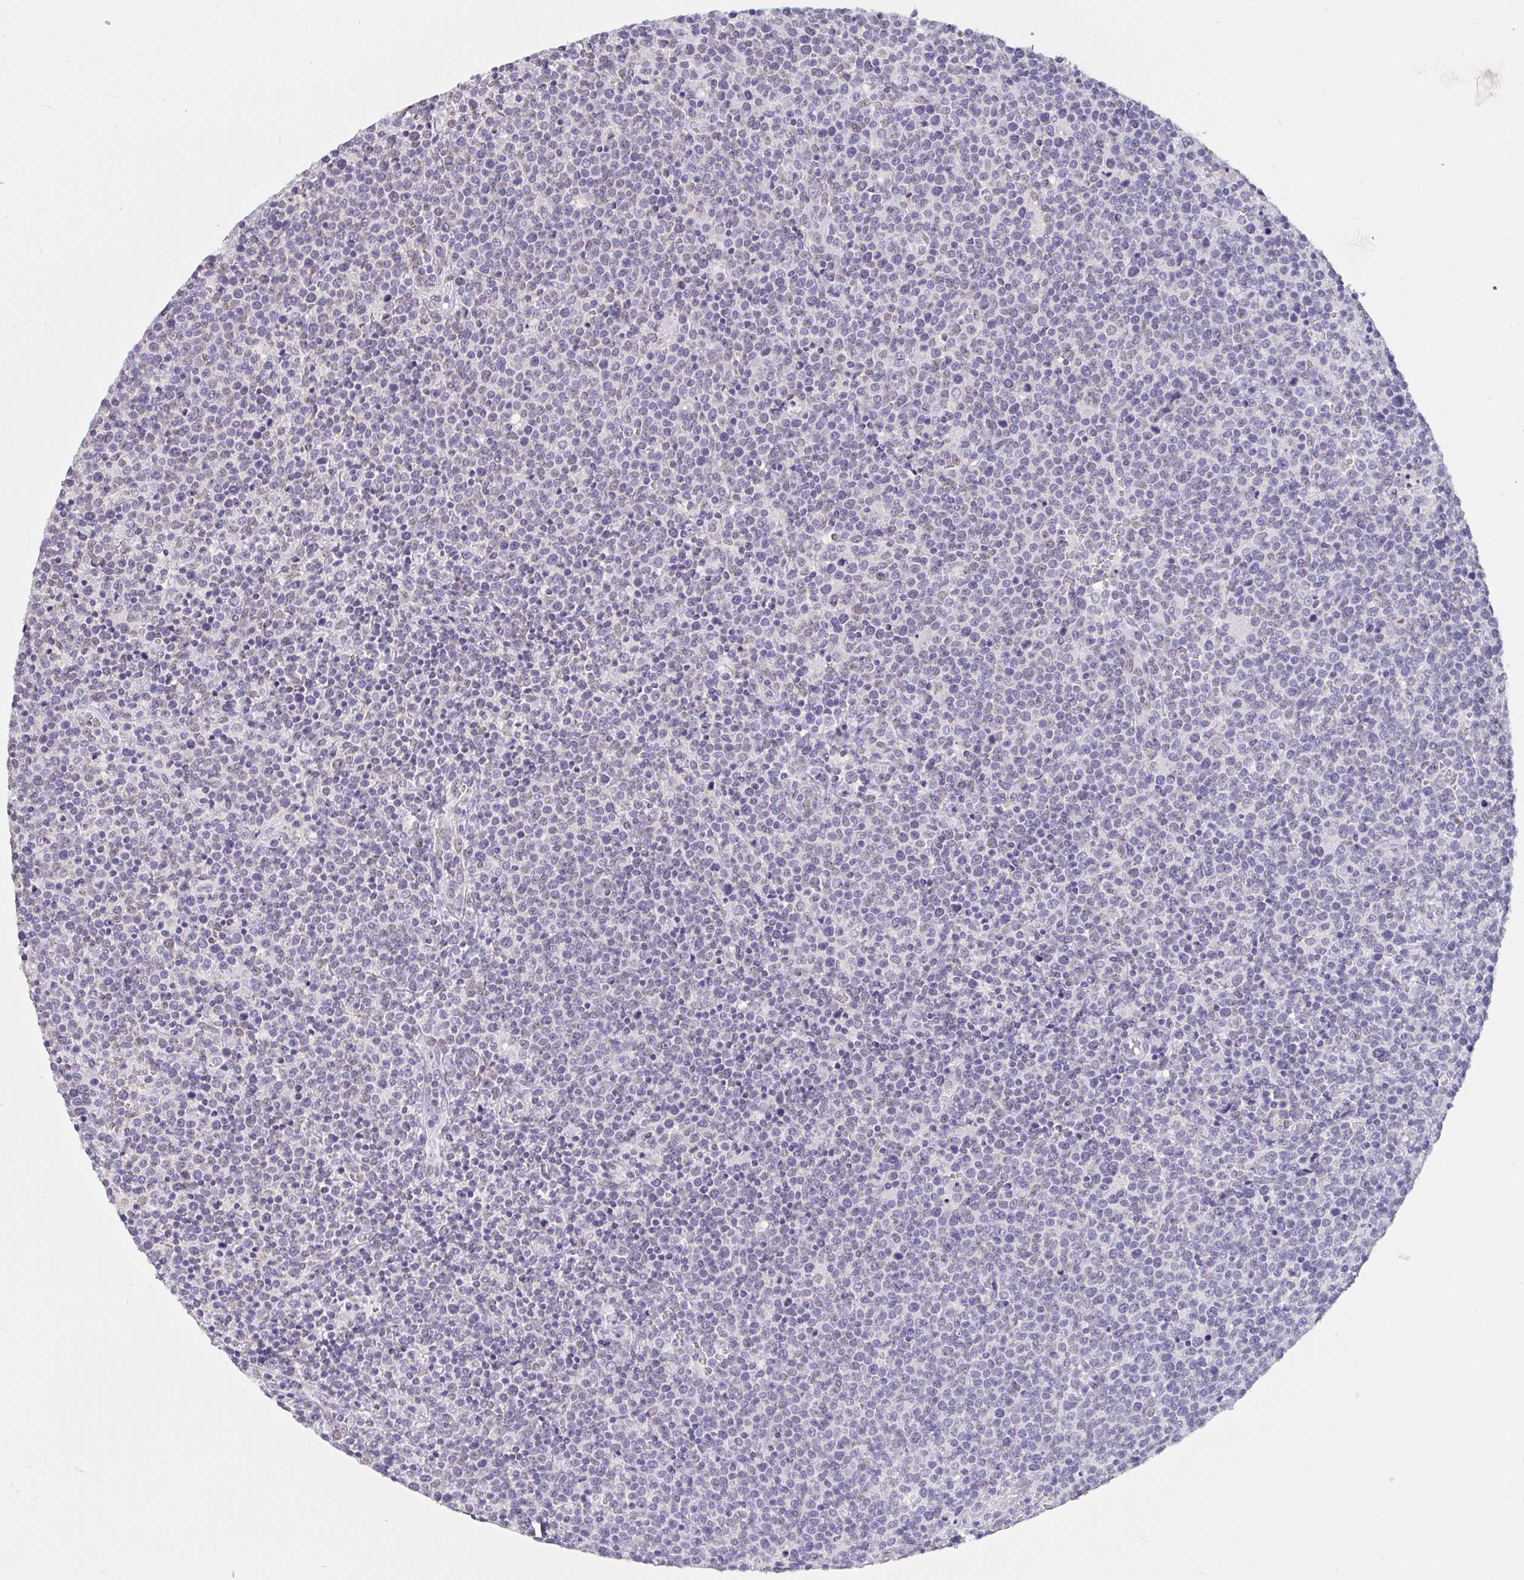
{"staining": {"intensity": "negative", "quantity": "none", "location": "none"}, "tissue": "lymphoma", "cell_type": "Tumor cells", "image_type": "cancer", "snomed": [{"axis": "morphology", "description": "Malignant lymphoma, non-Hodgkin's type, High grade"}, {"axis": "topography", "description": "Lymph node"}], "caption": "IHC image of neoplastic tissue: human lymphoma stained with DAB displays no significant protein positivity in tumor cells.", "gene": "SEMA6B", "patient": {"sex": "male", "age": 61}}